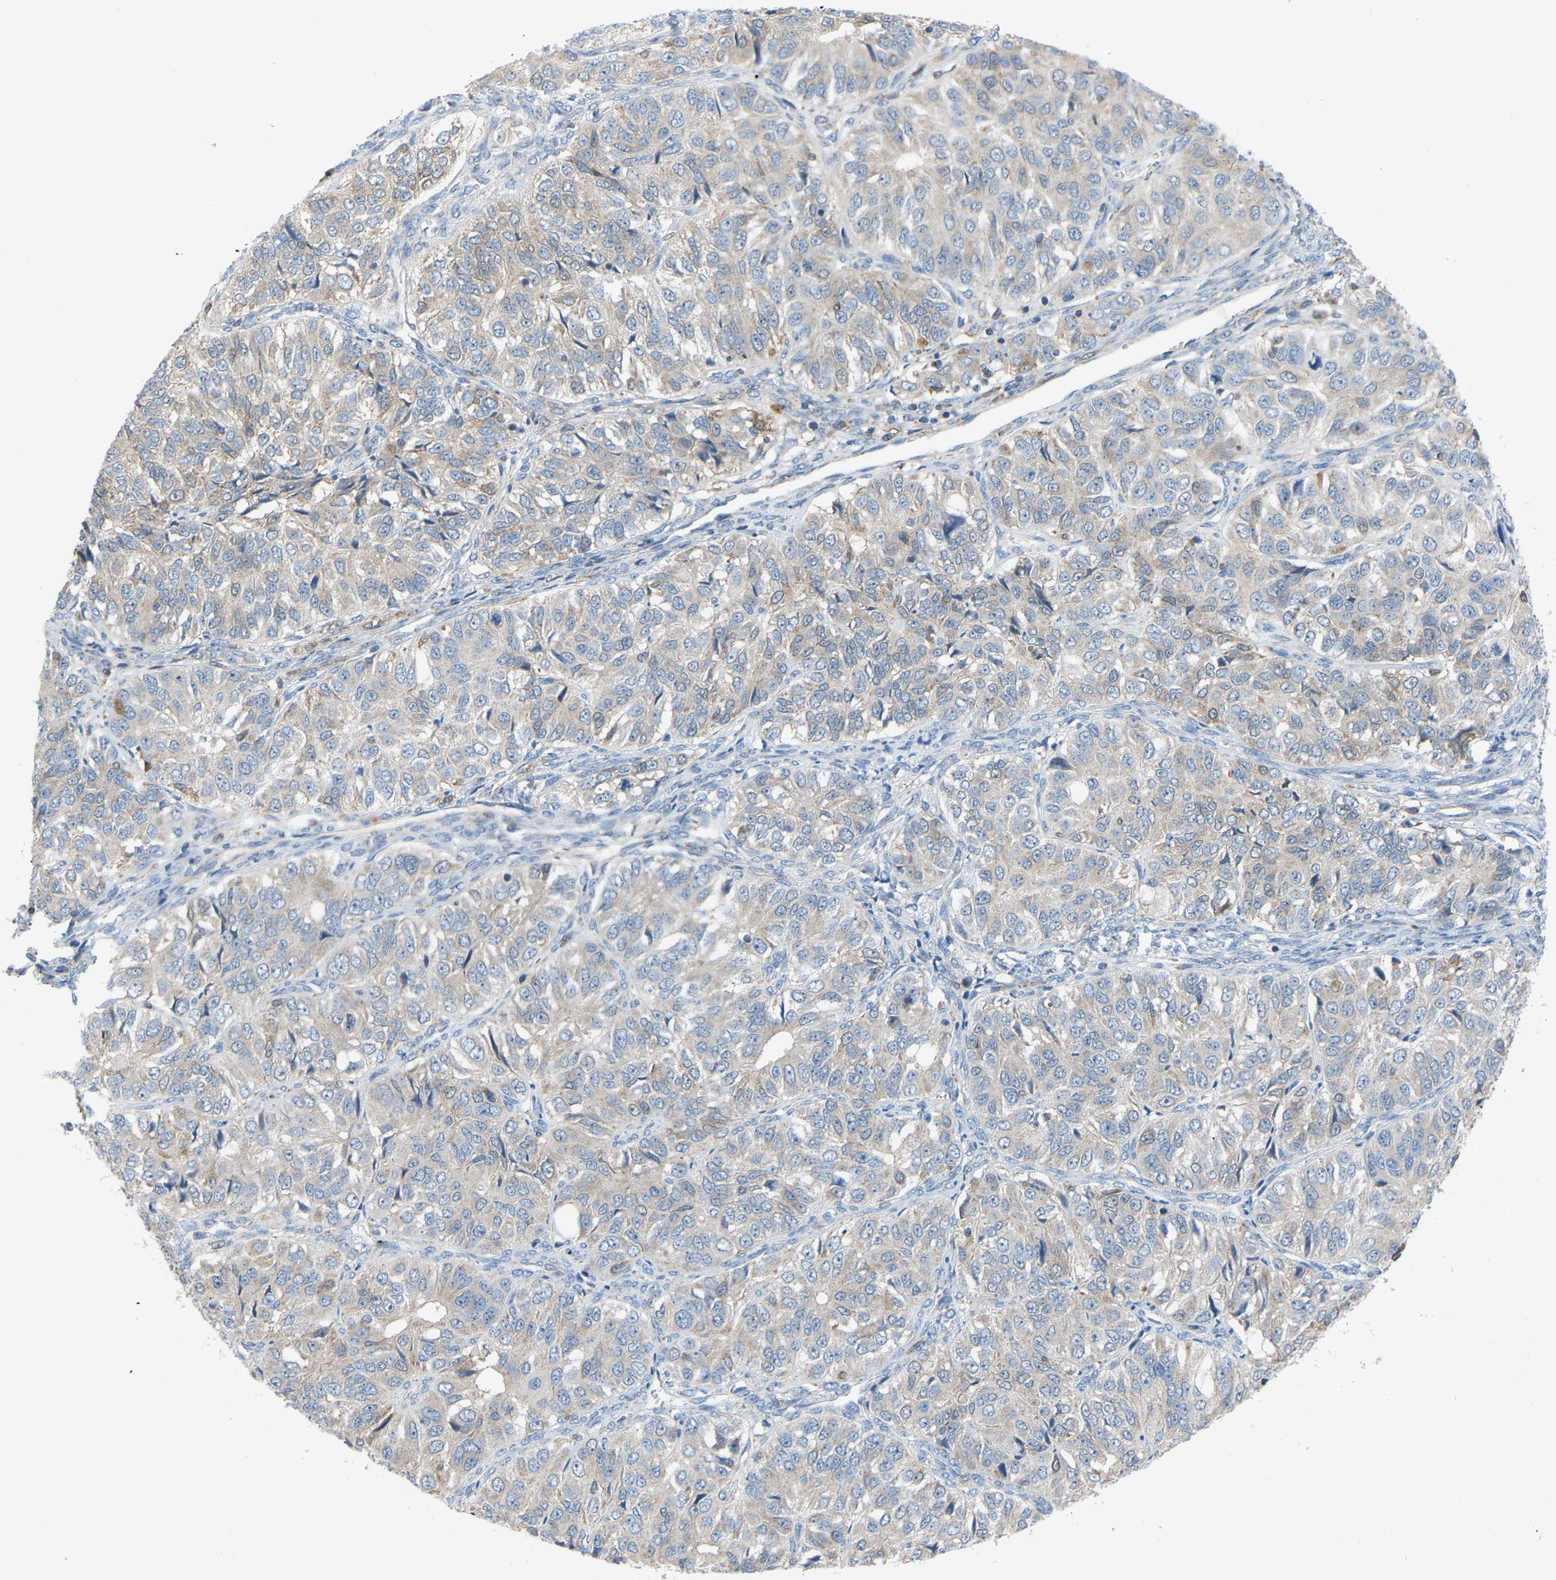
{"staining": {"intensity": "negative", "quantity": "none", "location": "none"}, "tissue": "ovarian cancer", "cell_type": "Tumor cells", "image_type": "cancer", "snomed": [{"axis": "morphology", "description": "Carcinoma, endometroid"}, {"axis": "topography", "description": "Ovary"}], "caption": "Ovarian cancer was stained to show a protein in brown. There is no significant expression in tumor cells.", "gene": "CROT", "patient": {"sex": "female", "age": 51}}